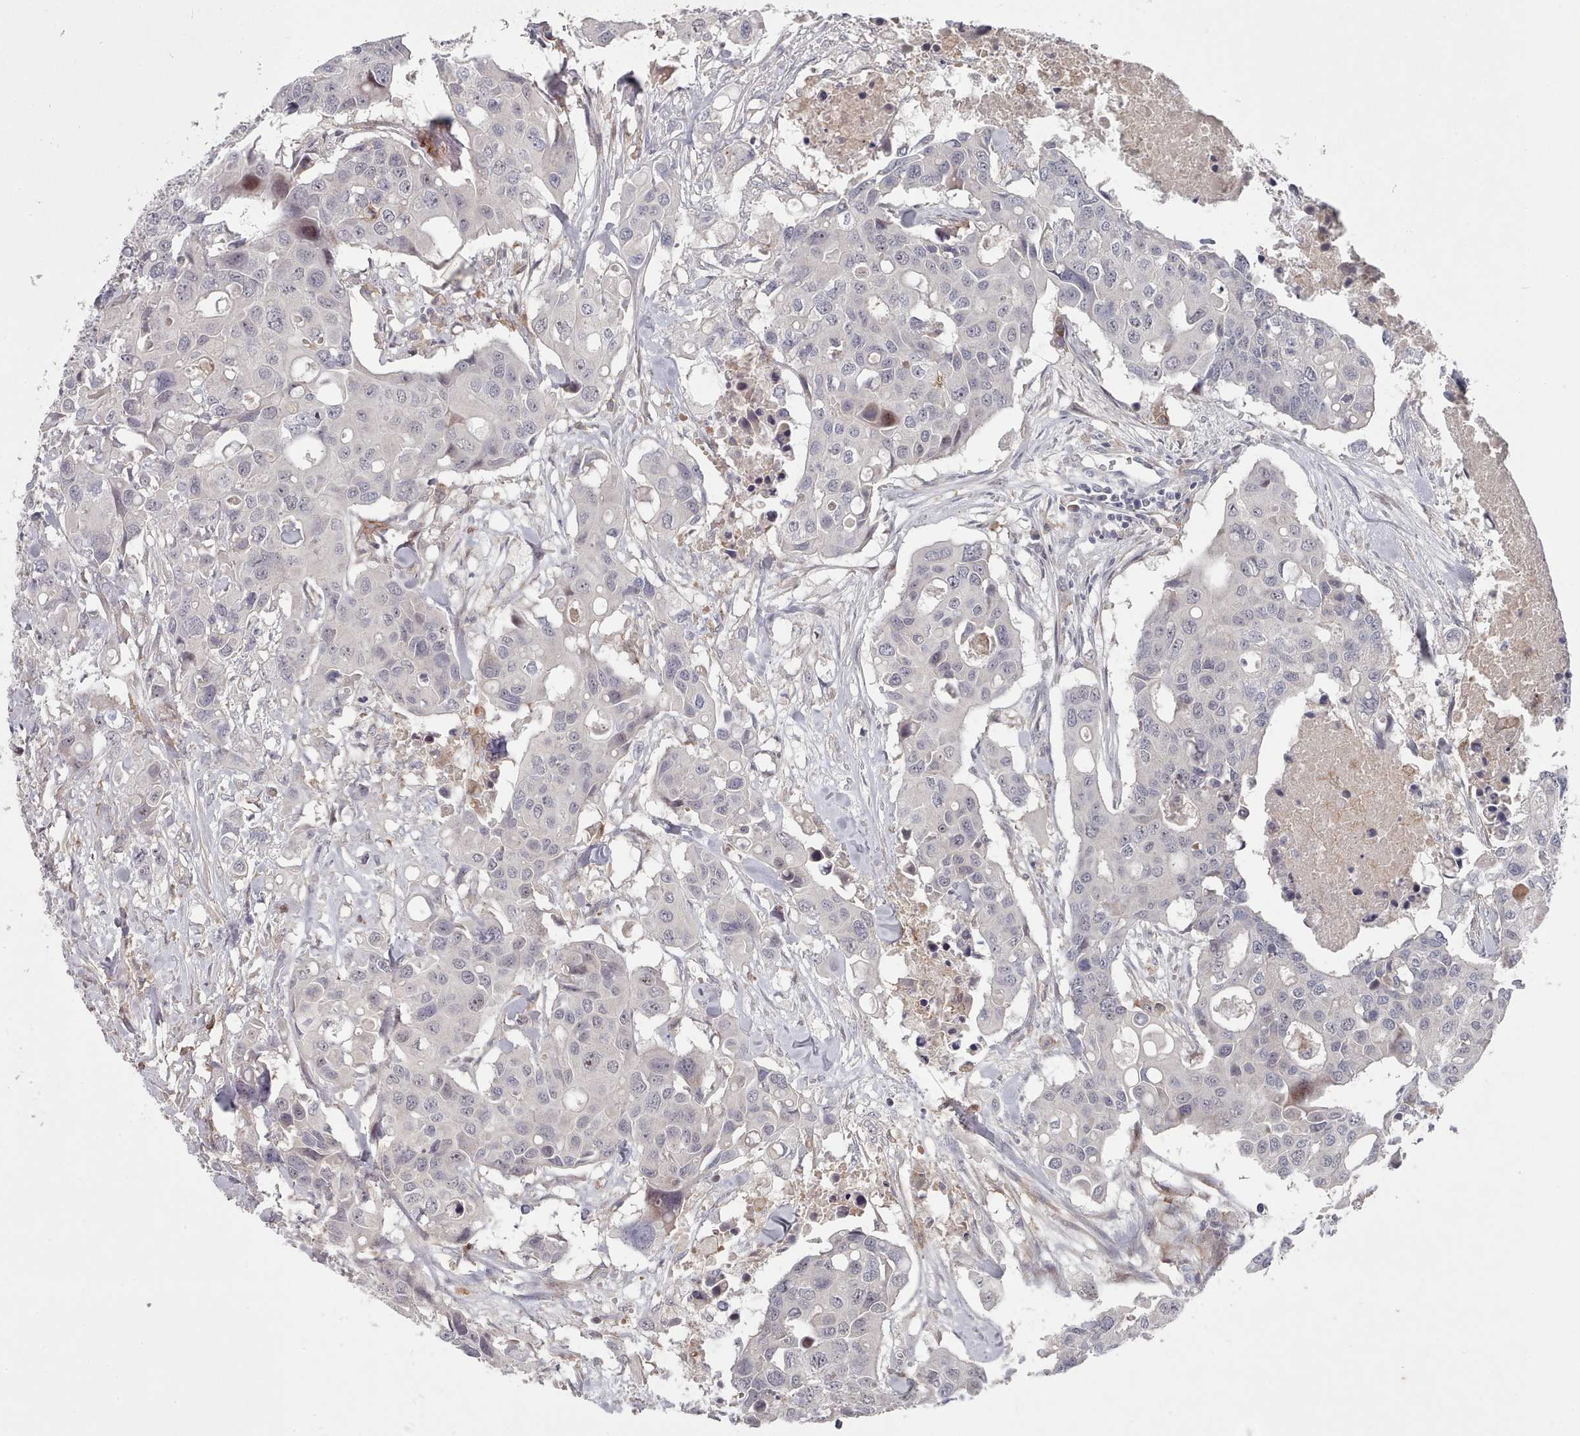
{"staining": {"intensity": "negative", "quantity": "none", "location": "none"}, "tissue": "colorectal cancer", "cell_type": "Tumor cells", "image_type": "cancer", "snomed": [{"axis": "morphology", "description": "Adenocarcinoma, NOS"}, {"axis": "topography", "description": "Colon"}], "caption": "Colorectal cancer stained for a protein using IHC demonstrates no expression tumor cells.", "gene": "COL8A2", "patient": {"sex": "male", "age": 77}}